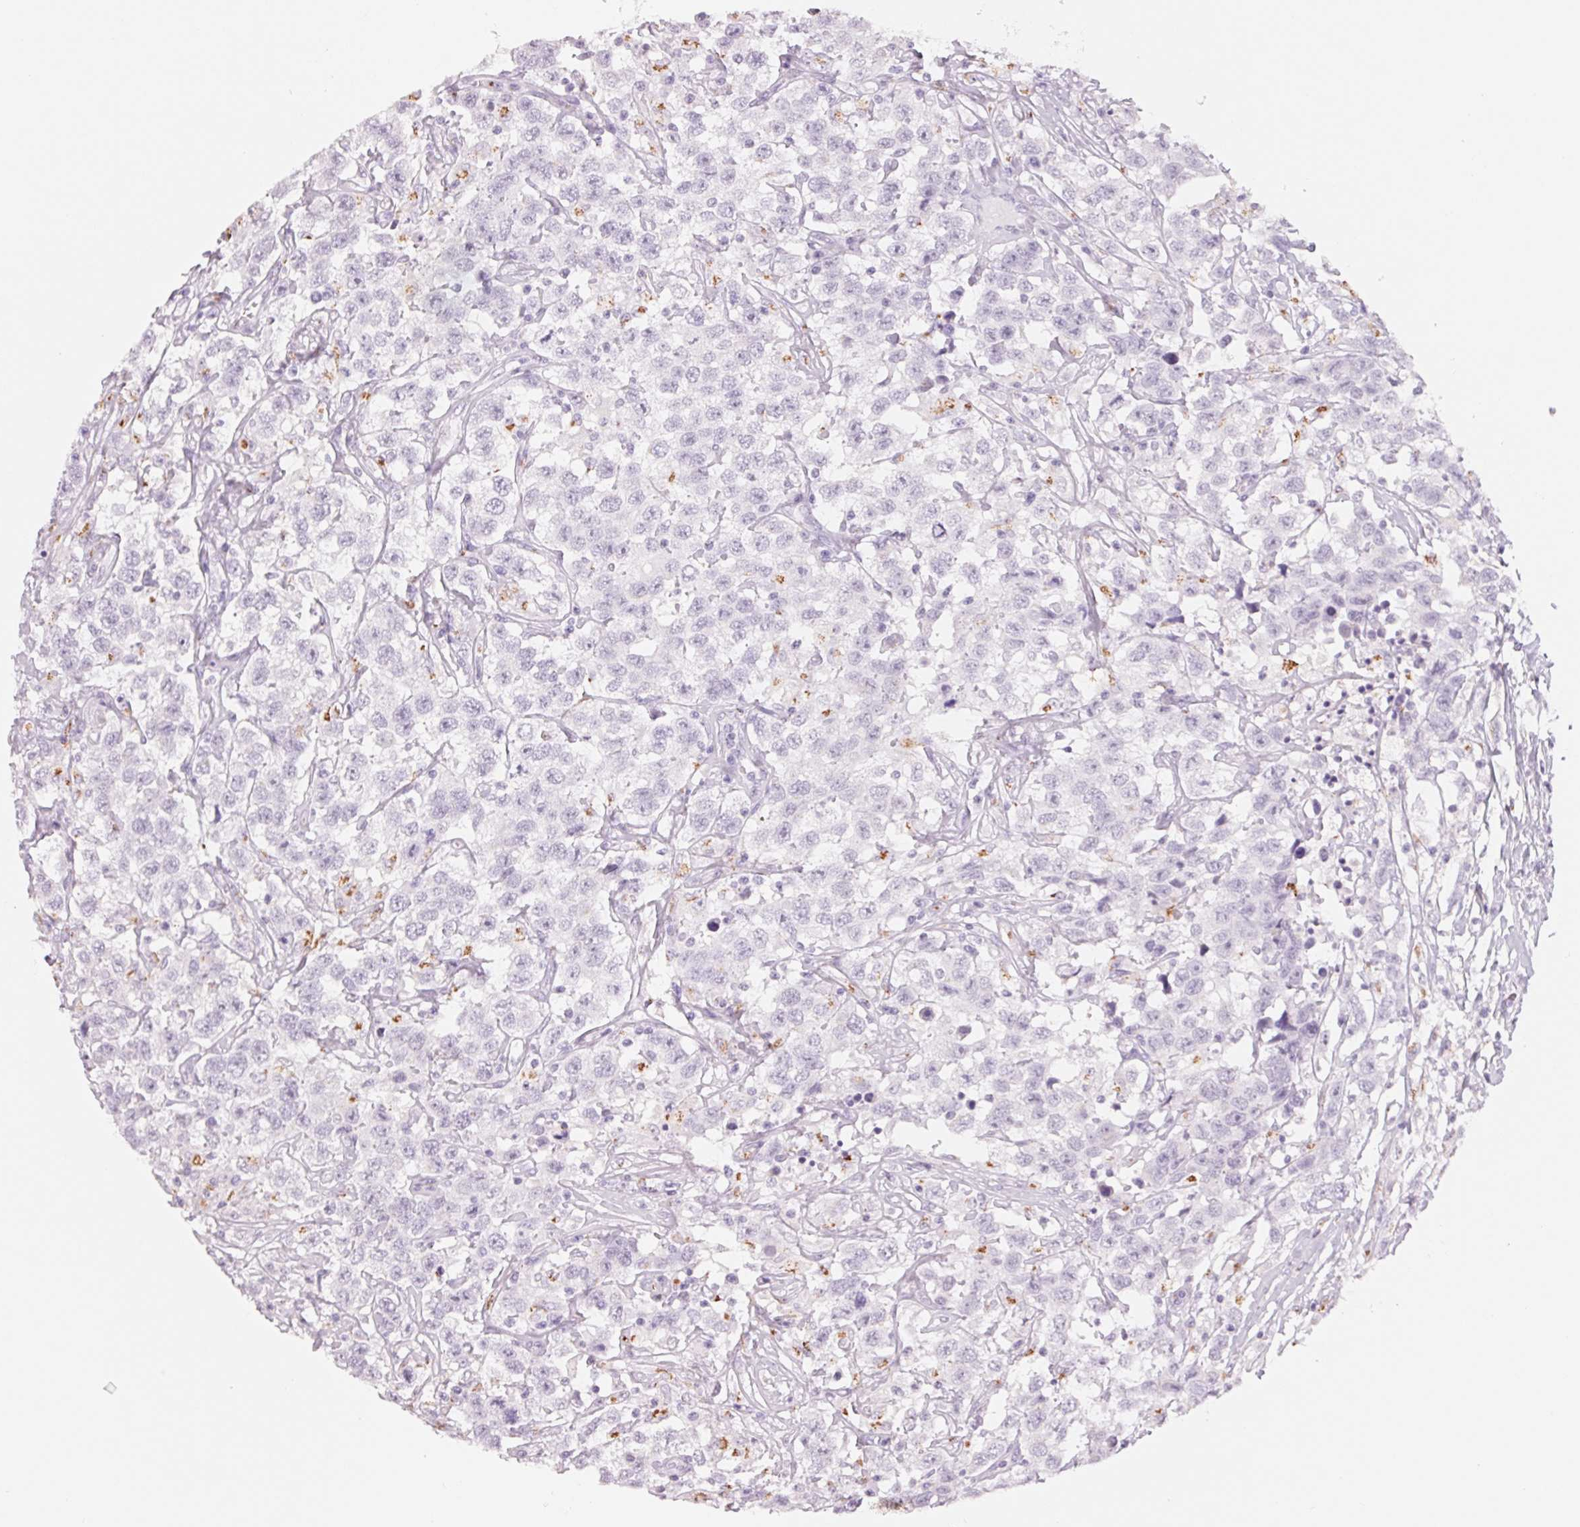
{"staining": {"intensity": "moderate", "quantity": "<25%", "location": "cytoplasmic/membranous"}, "tissue": "testis cancer", "cell_type": "Tumor cells", "image_type": "cancer", "snomed": [{"axis": "morphology", "description": "Seminoma, NOS"}, {"axis": "topography", "description": "Testis"}], "caption": "The histopathology image exhibits a brown stain indicating the presence of a protein in the cytoplasmic/membranous of tumor cells in seminoma (testis). (IHC, brightfield microscopy, high magnification).", "gene": "GALNT7", "patient": {"sex": "male", "age": 41}}